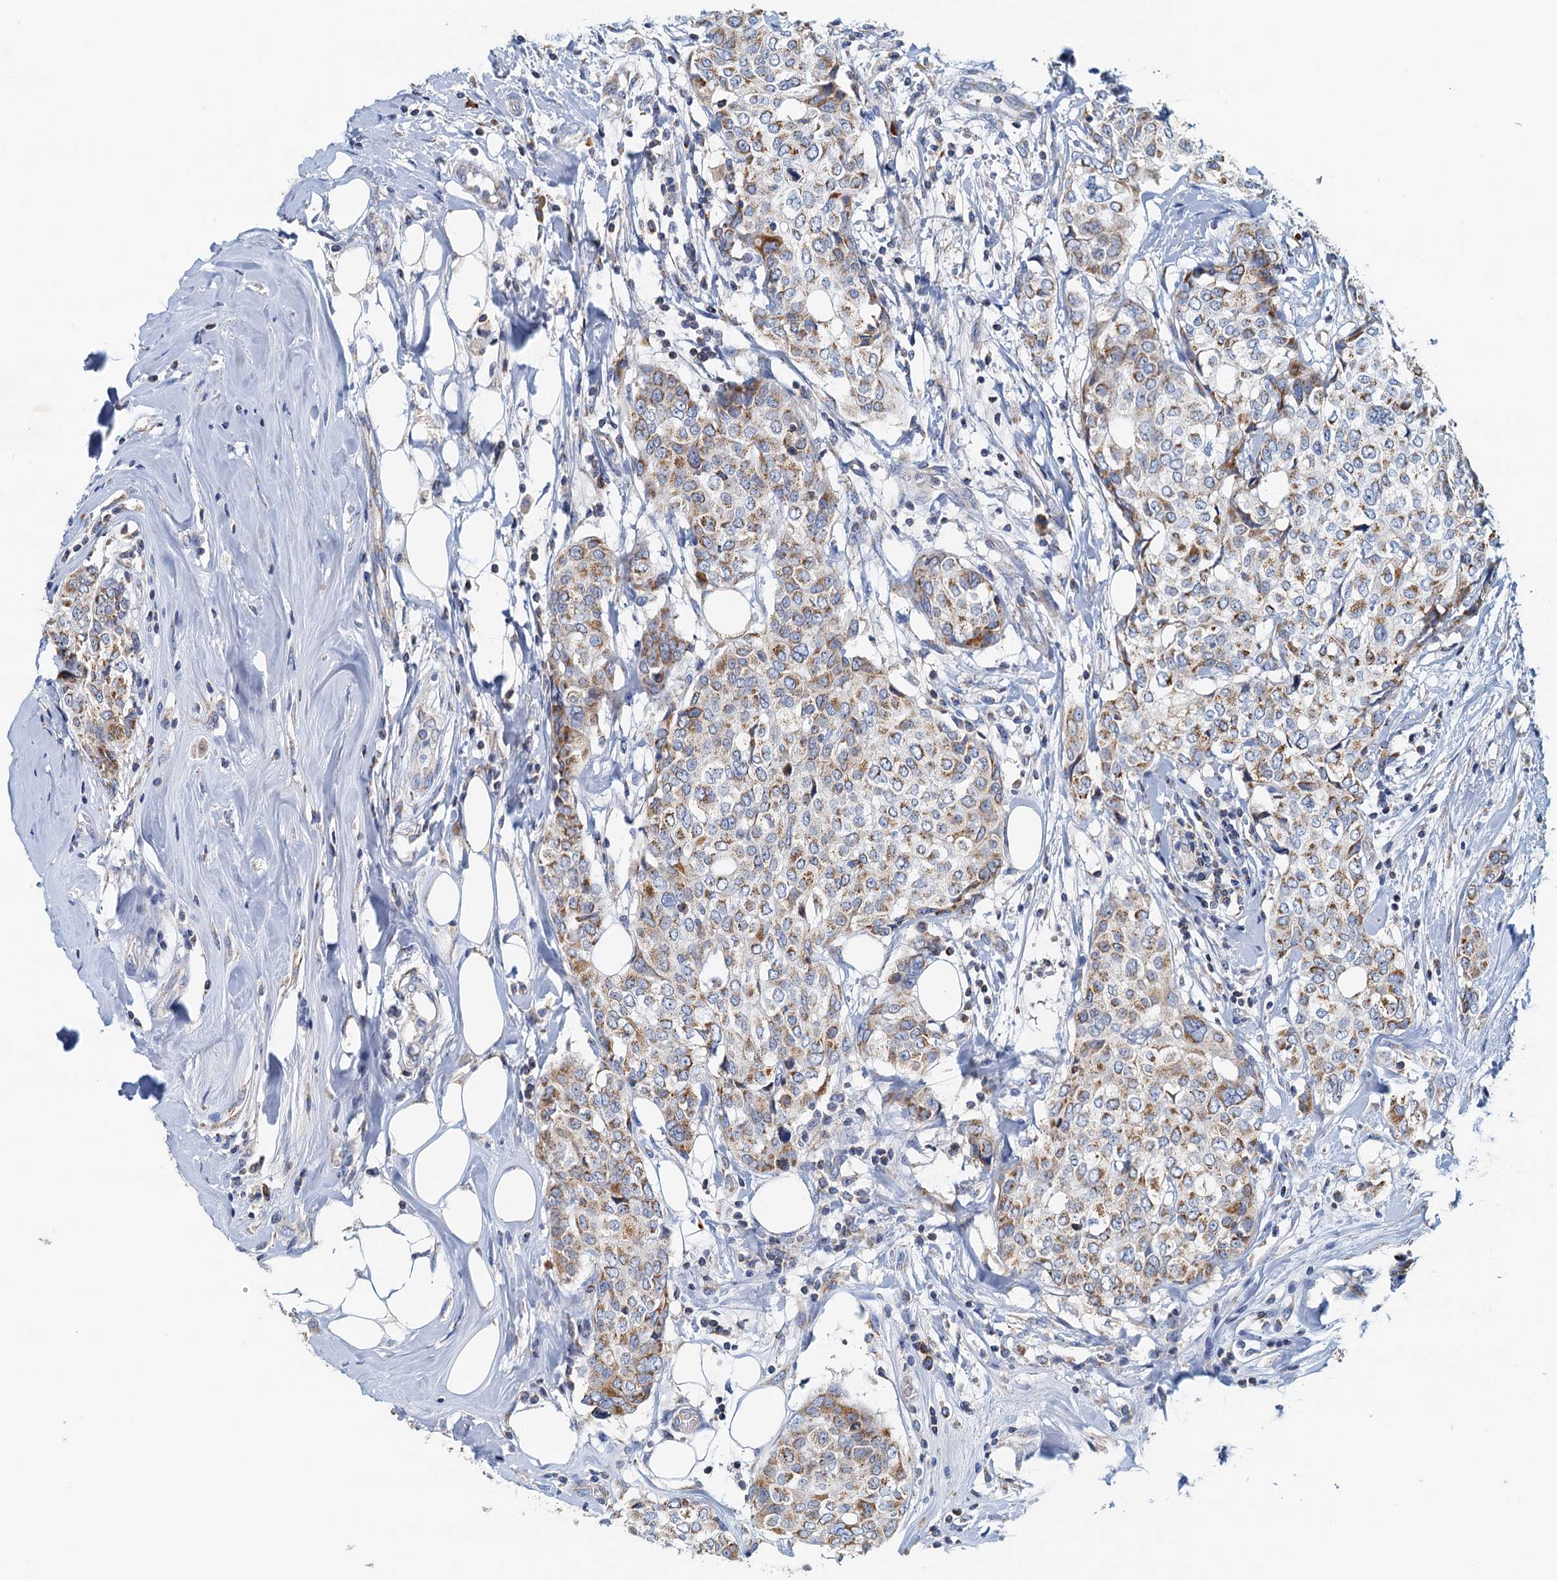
{"staining": {"intensity": "moderate", "quantity": "25%-75%", "location": "cytoplasmic/membranous"}, "tissue": "breast cancer", "cell_type": "Tumor cells", "image_type": "cancer", "snomed": [{"axis": "morphology", "description": "Lobular carcinoma"}, {"axis": "topography", "description": "Breast"}], "caption": "Breast cancer stained with DAB immunohistochemistry displays medium levels of moderate cytoplasmic/membranous staining in approximately 25%-75% of tumor cells.", "gene": "POC1A", "patient": {"sex": "female", "age": 51}}